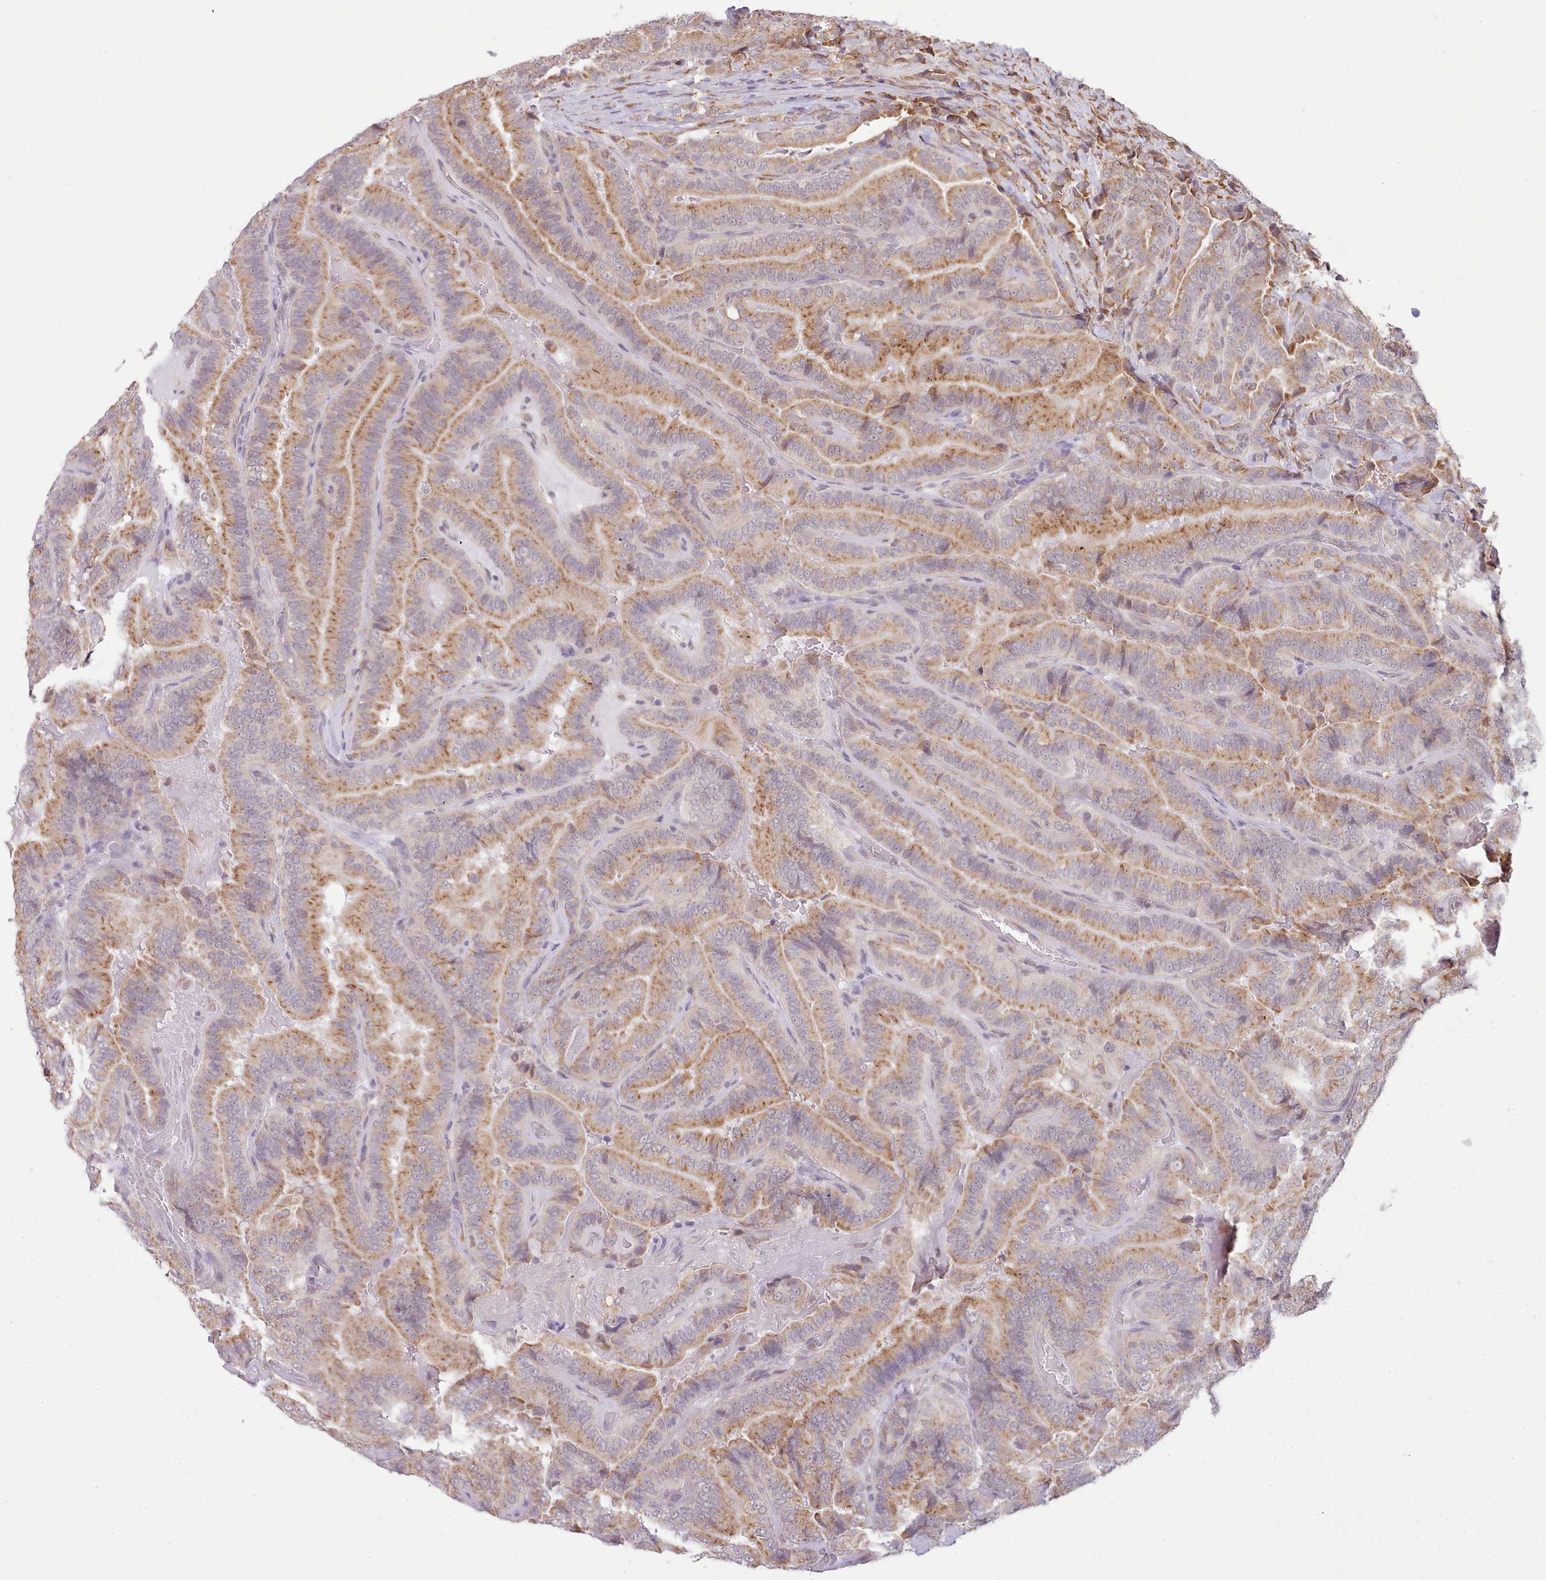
{"staining": {"intensity": "moderate", "quantity": "25%-75%", "location": "cytoplasmic/membranous"}, "tissue": "thyroid cancer", "cell_type": "Tumor cells", "image_type": "cancer", "snomed": [{"axis": "morphology", "description": "Papillary adenocarcinoma, NOS"}, {"axis": "topography", "description": "Thyroid gland"}], "caption": "The image exhibits staining of papillary adenocarcinoma (thyroid), revealing moderate cytoplasmic/membranous protein expression (brown color) within tumor cells.", "gene": "SEC61B", "patient": {"sex": "male", "age": 61}}